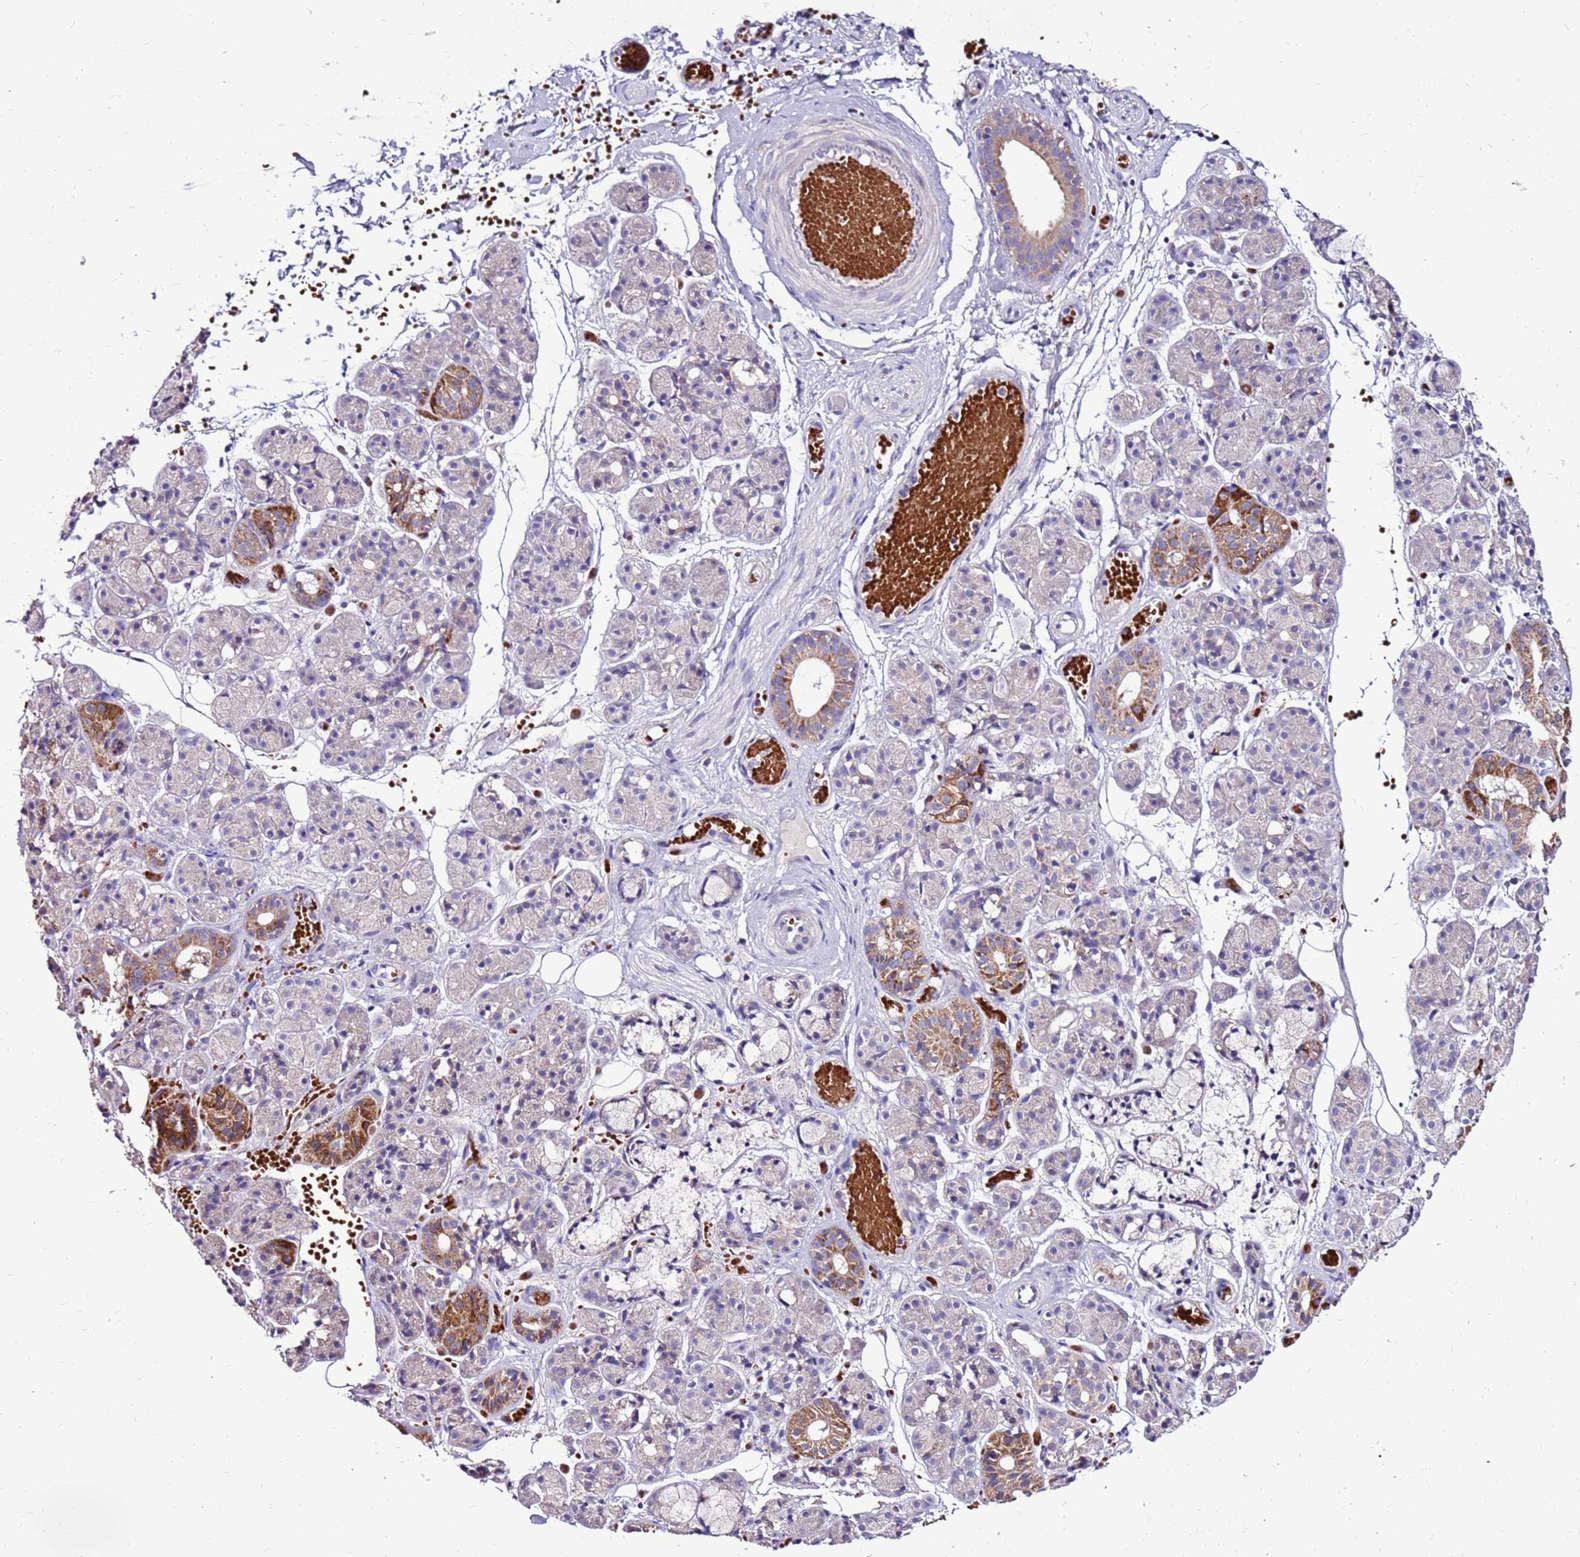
{"staining": {"intensity": "moderate", "quantity": "<25%", "location": "cytoplasmic/membranous"}, "tissue": "salivary gland", "cell_type": "Glandular cells", "image_type": "normal", "snomed": [{"axis": "morphology", "description": "Normal tissue, NOS"}, {"axis": "topography", "description": "Salivary gland"}], "caption": "Immunohistochemical staining of normal salivary gland exhibits low levels of moderate cytoplasmic/membranous staining in approximately <25% of glandular cells.", "gene": "SPSB3", "patient": {"sex": "male", "age": 63}}